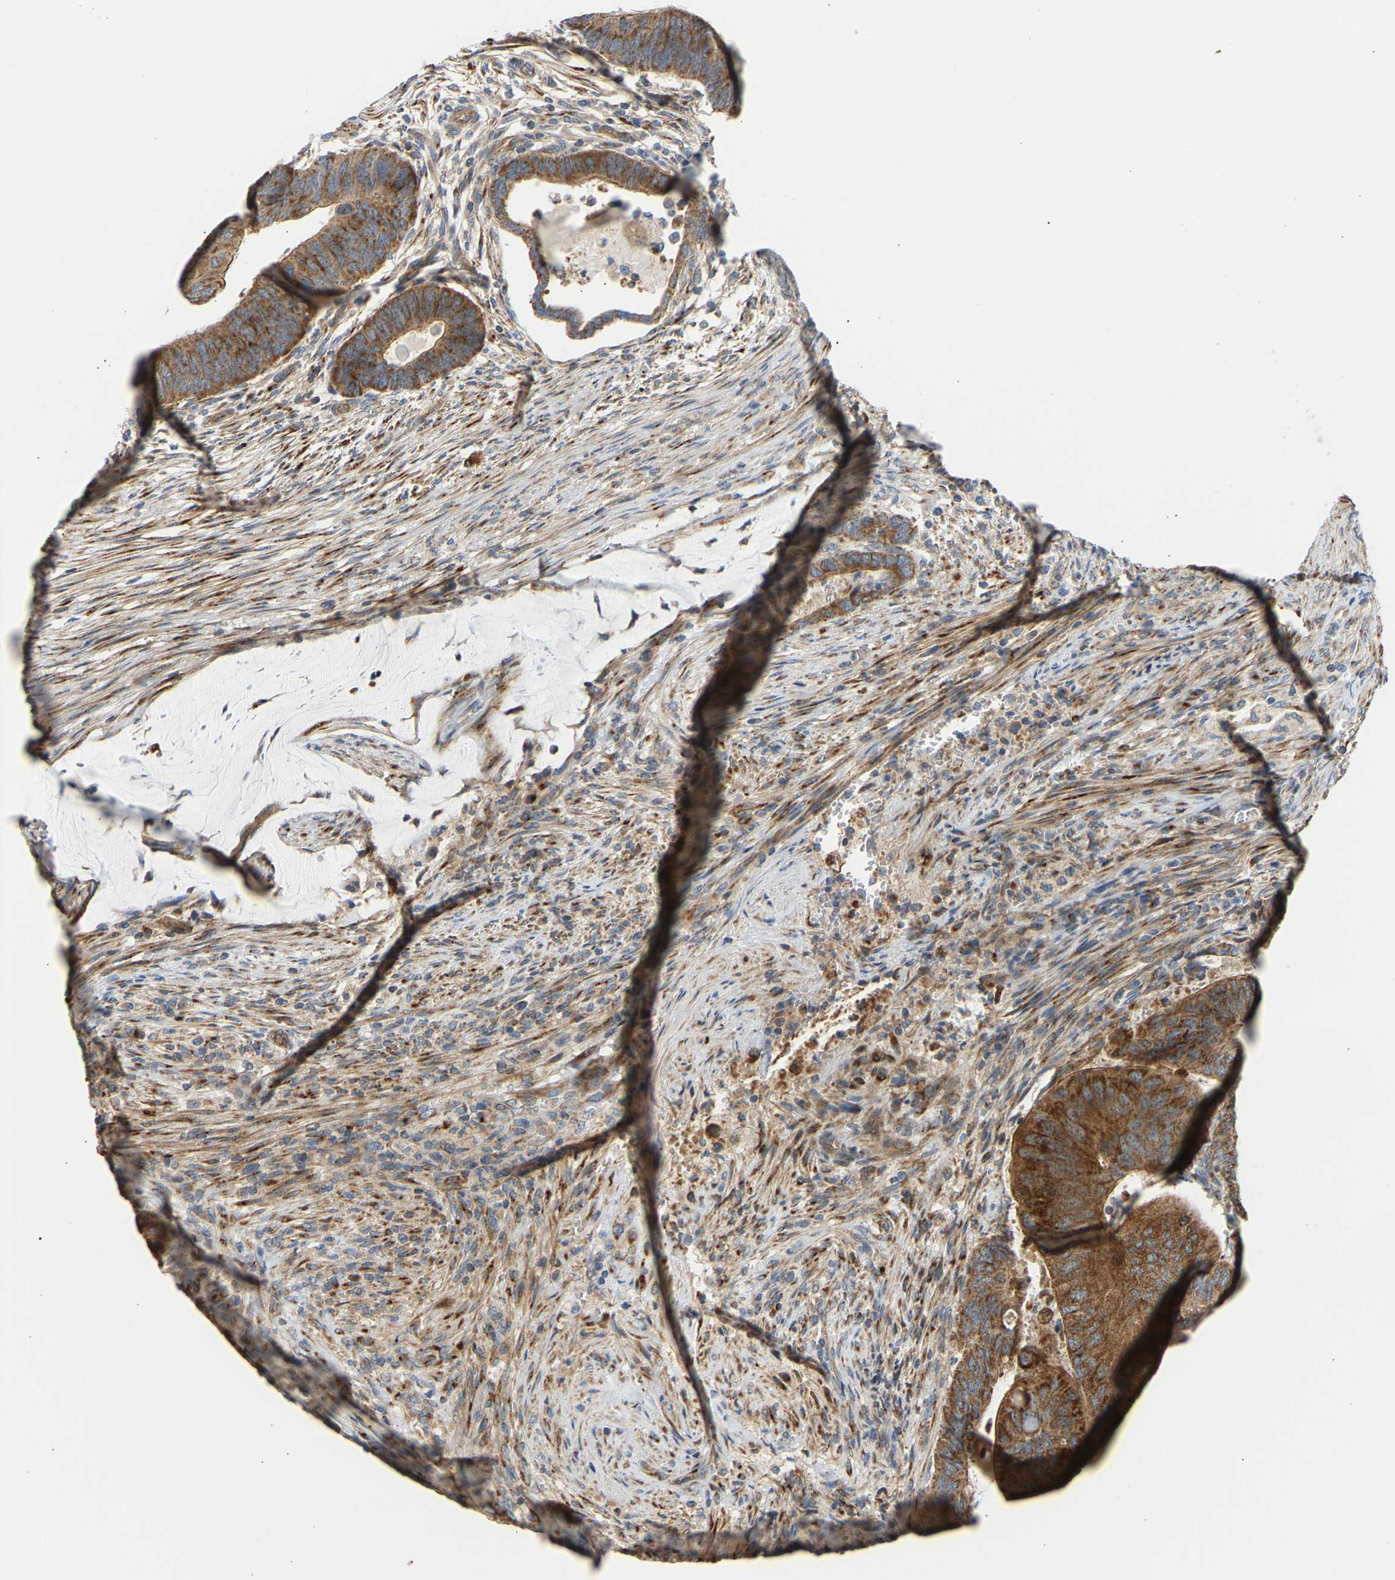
{"staining": {"intensity": "strong", "quantity": ">75%", "location": "cytoplasmic/membranous"}, "tissue": "colorectal cancer", "cell_type": "Tumor cells", "image_type": "cancer", "snomed": [{"axis": "morphology", "description": "Normal tissue, NOS"}, {"axis": "morphology", "description": "Adenocarcinoma, NOS"}, {"axis": "topography", "description": "Rectum"}, {"axis": "topography", "description": "Peripheral nerve tissue"}], "caption": "A high amount of strong cytoplasmic/membranous staining is appreciated in approximately >75% of tumor cells in adenocarcinoma (colorectal) tissue. The protein of interest is stained brown, and the nuclei are stained in blue (DAB (3,3'-diaminobenzidine) IHC with brightfield microscopy, high magnification).", "gene": "YIPF2", "patient": {"sex": "male", "age": 92}}